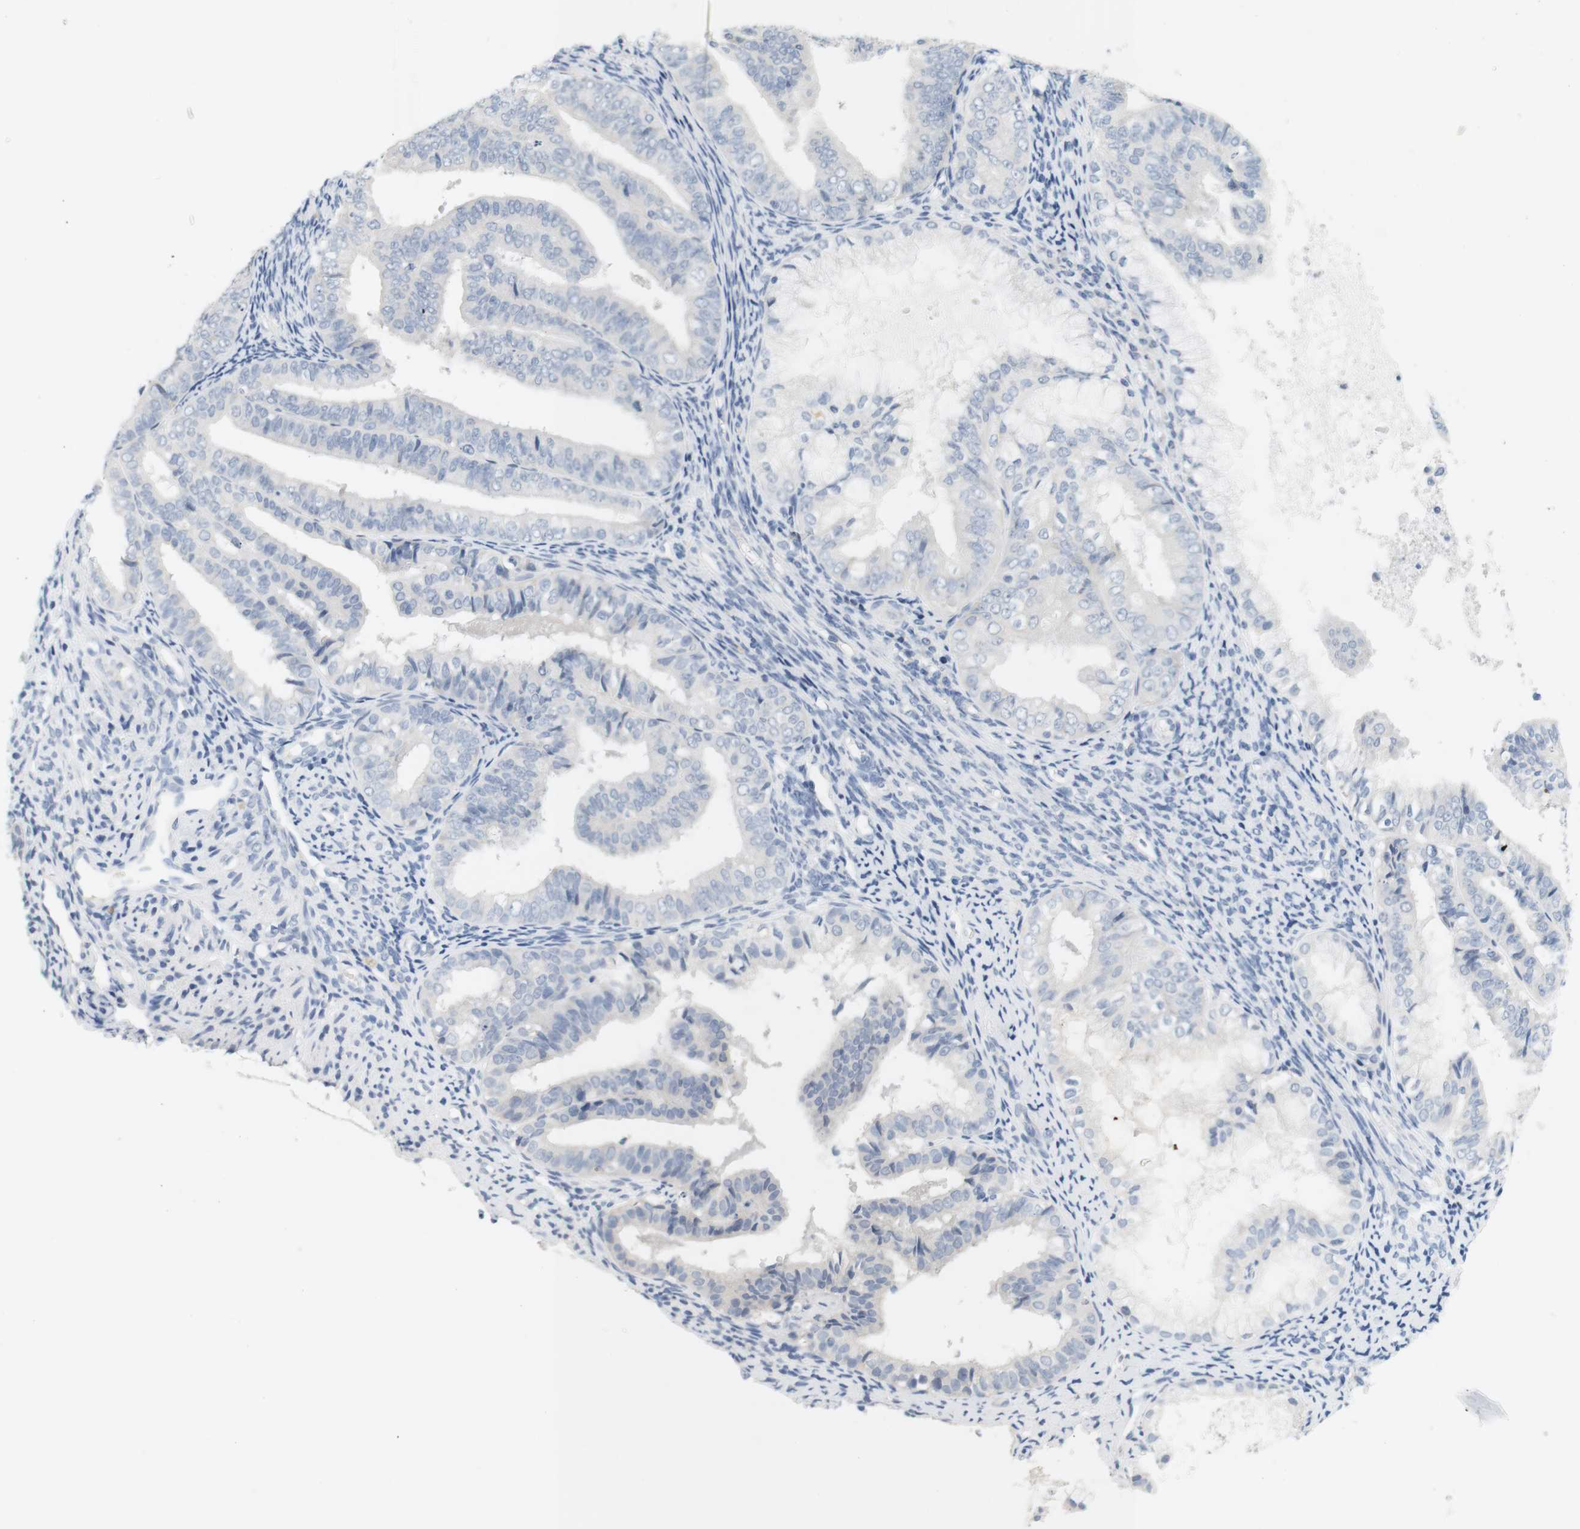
{"staining": {"intensity": "negative", "quantity": "none", "location": "none"}, "tissue": "endometrial cancer", "cell_type": "Tumor cells", "image_type": "cancer", "snomed": [{"axis": "morphology", "description": "Adenocarcinoma, NOS"}, {"axis": "topography", "description": "Endometrium"}], "caption": "Tumor cells show no significant staining in adenocarcinoma (endometrial). (DAB immunohistochemistry visualized using brightfield microscopy, high magnification).", "gene": "OPRM1", "patient": {"sex": "female", "age": 63}}